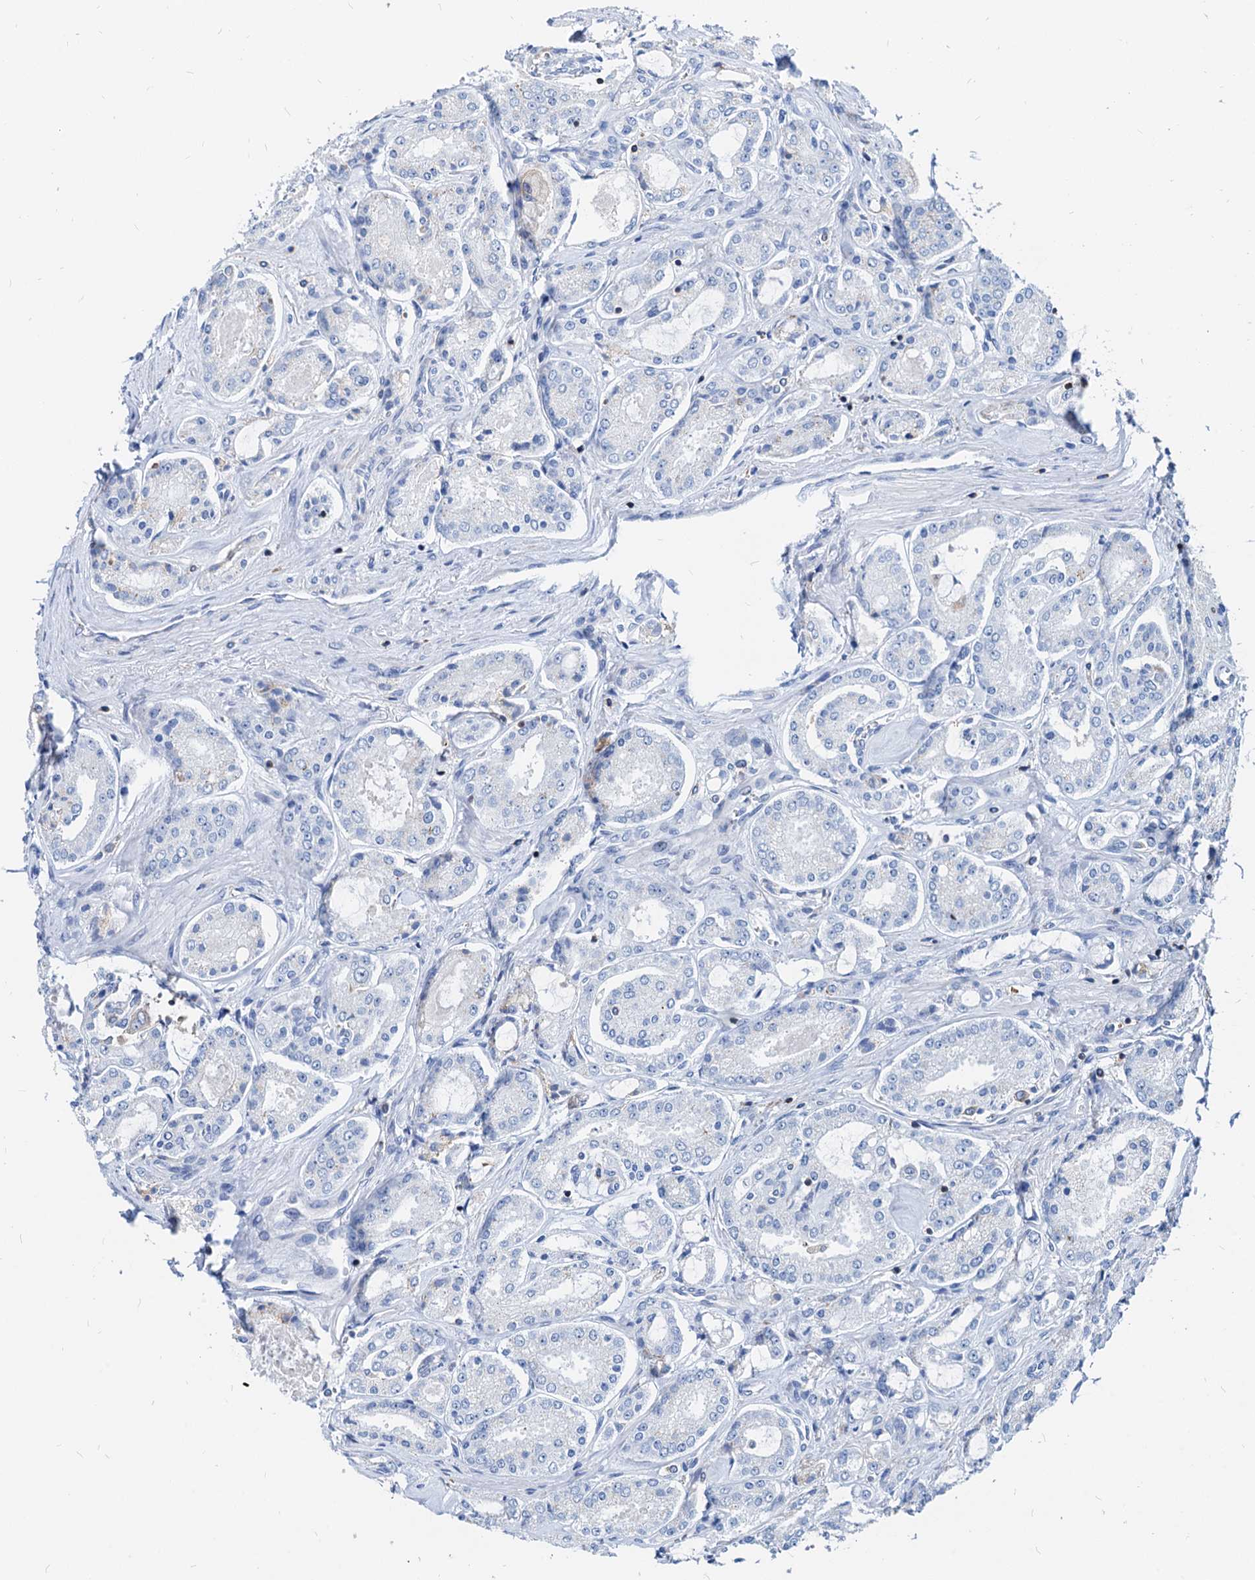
{"staining": {"intensity": "negative", "quantity": "none", "location": "none"}, "tissue": "prostate cancer", "cell_type": "Tumor cells", "image_type": "cancer", "snomed": [{"axis": "morphology", "description": "Adenocarcinoma, Low grade"}, {"axis": "topography", "description": "Prostate"}], "caption": "Immunohistochemistry of low-grade adenocarcinoma (prostate) displays no positivity in tumor cells. (Brightfield microscopy of DAB immunohistochemistry (IHC) at high magnification).", "gene": "LCP2", "patient": {"sex": "male", "age": 68}}